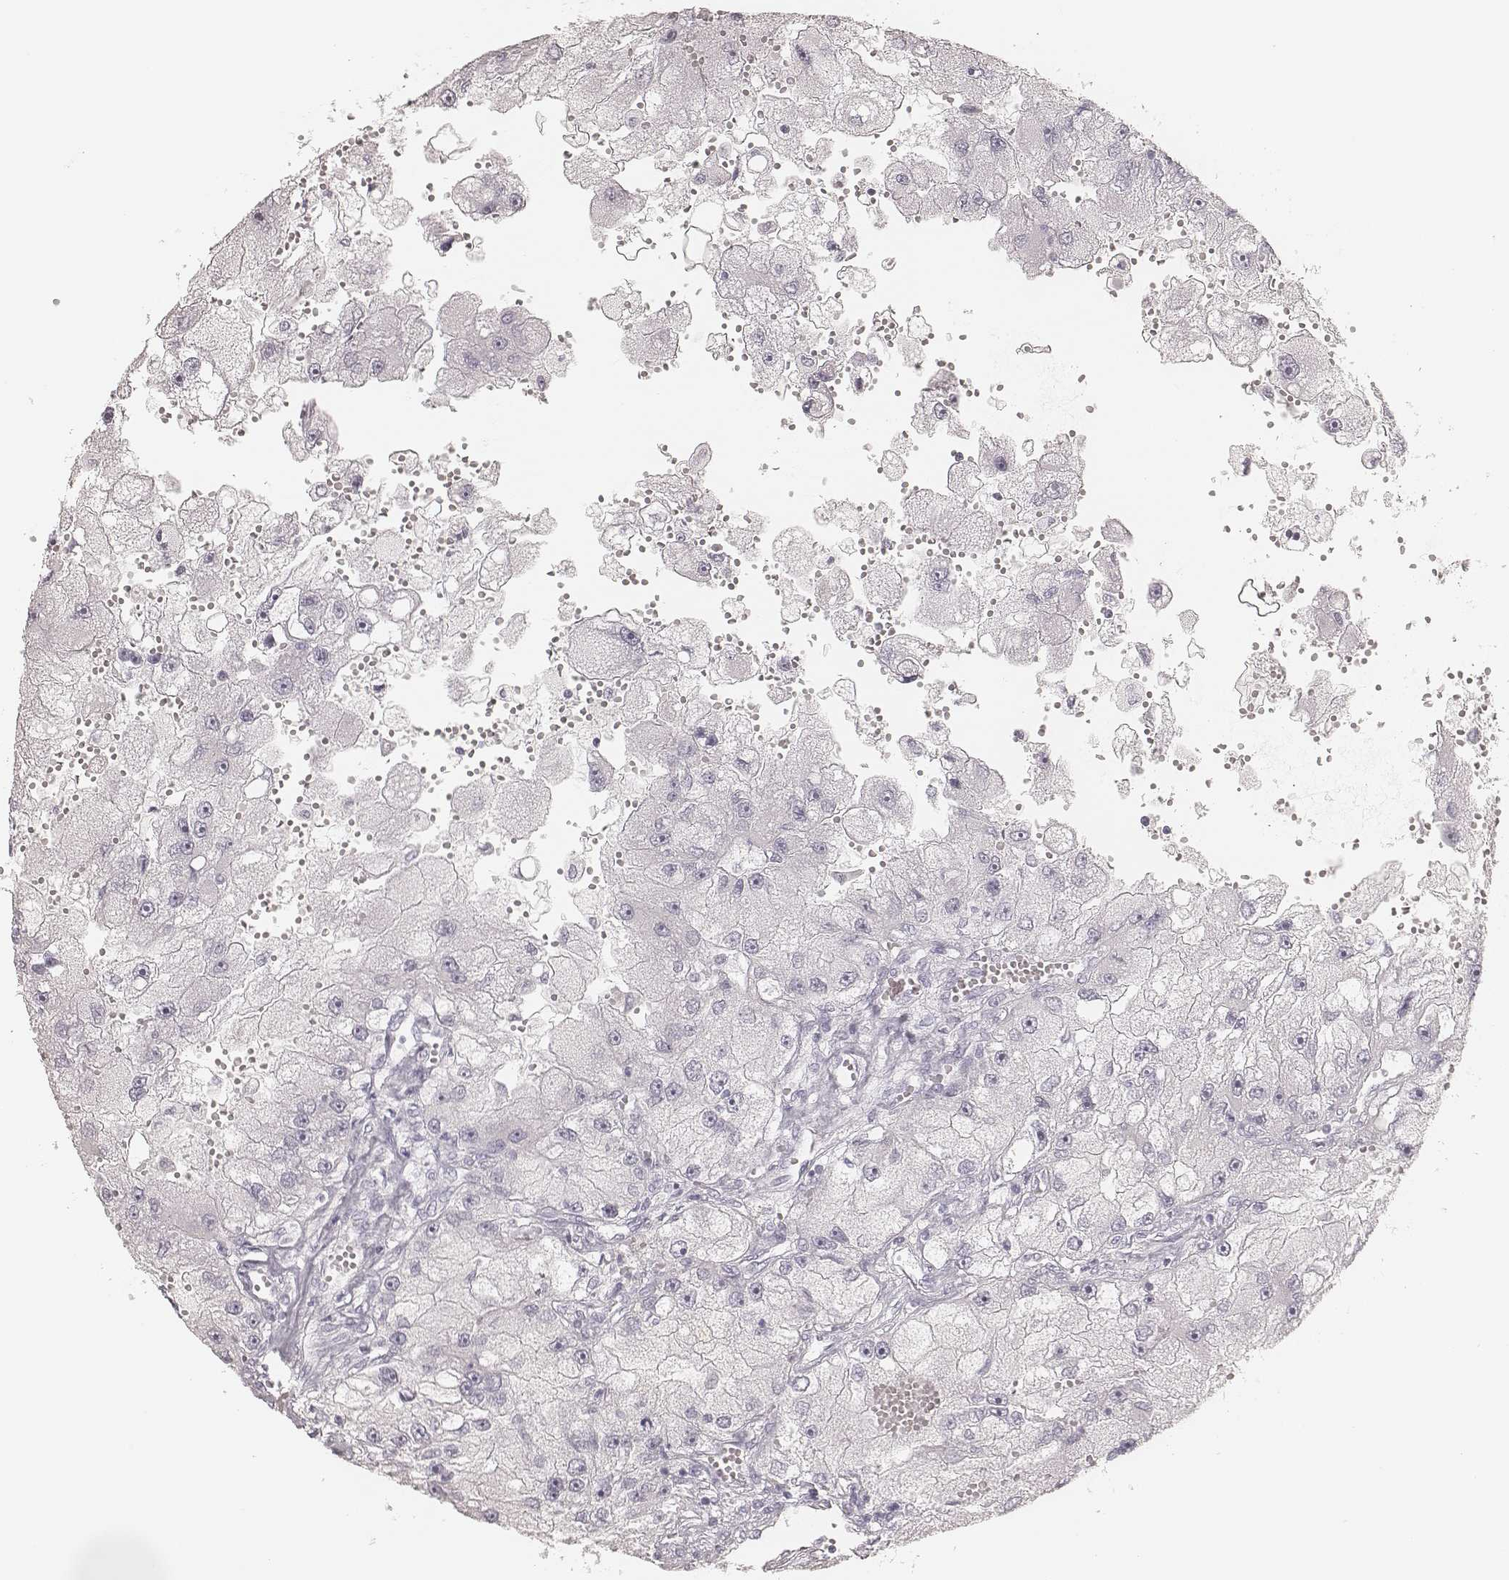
{"staining": {"intensity": "negative", "quantity": "none", "location": "none"}, "tissue": "renal cancer", "cell_type": "Tumor cells", "image_type": "cancer", "snomed": [{"axis": "morphology", "description": "Adenocarcinoma, NOS"}, {"axis": "topography", "description": "Kidney"}], "caption": "IHC photomicrograph of renal cancer (adenocarcinoma) stained for a protein (brown), which demonstrates no expression in tumor cells.", "gene": "KRT31", "patient": {"sex": "male", "age": 63}}